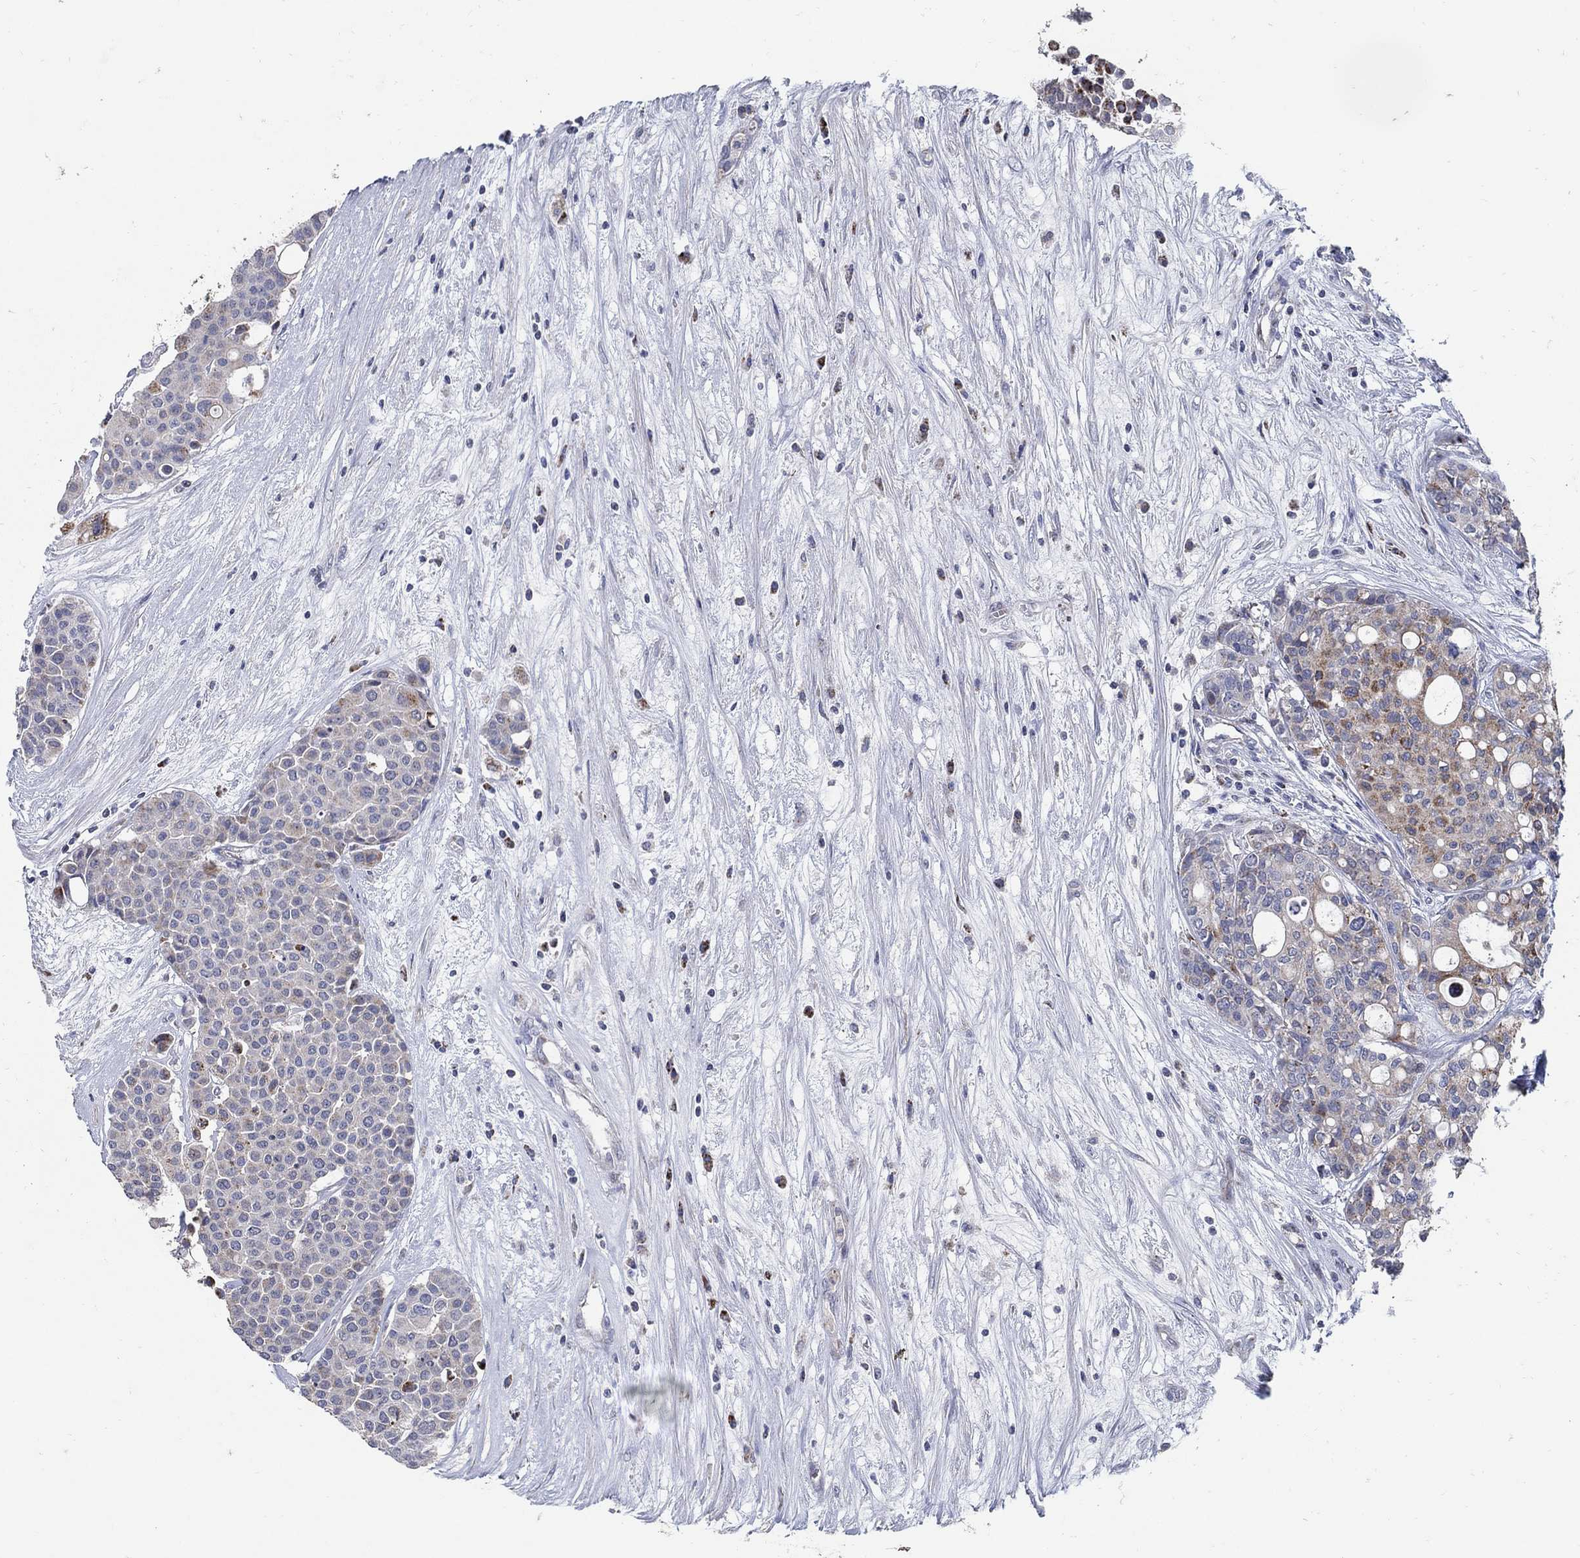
{"staining": {"intensity": "moderate", "quantity": "<25%", "location": "cytoplasmic/membranous"}, "tissue": "carcinoid", "cell_type": "Tumor cells", "image_type": "cancer", "snomed": [{"axis": "morphology", "description": "Carcinoid, malignant, NOS"}, {"axis": "topography", "description": "Colon"}], "caption": "Tumor cells show moderate cytoplasmic/membranous positivity in approximately <25% of cells in carcinoid. The protein of interest is stained brown, and the nuclei are stained in blue (DAB (3,3'-diaminobenzidine) IHC with brightfield microscopy, high magnification).", "gene": "HMX2", "patient": {"sex": "male", "age": 81}}